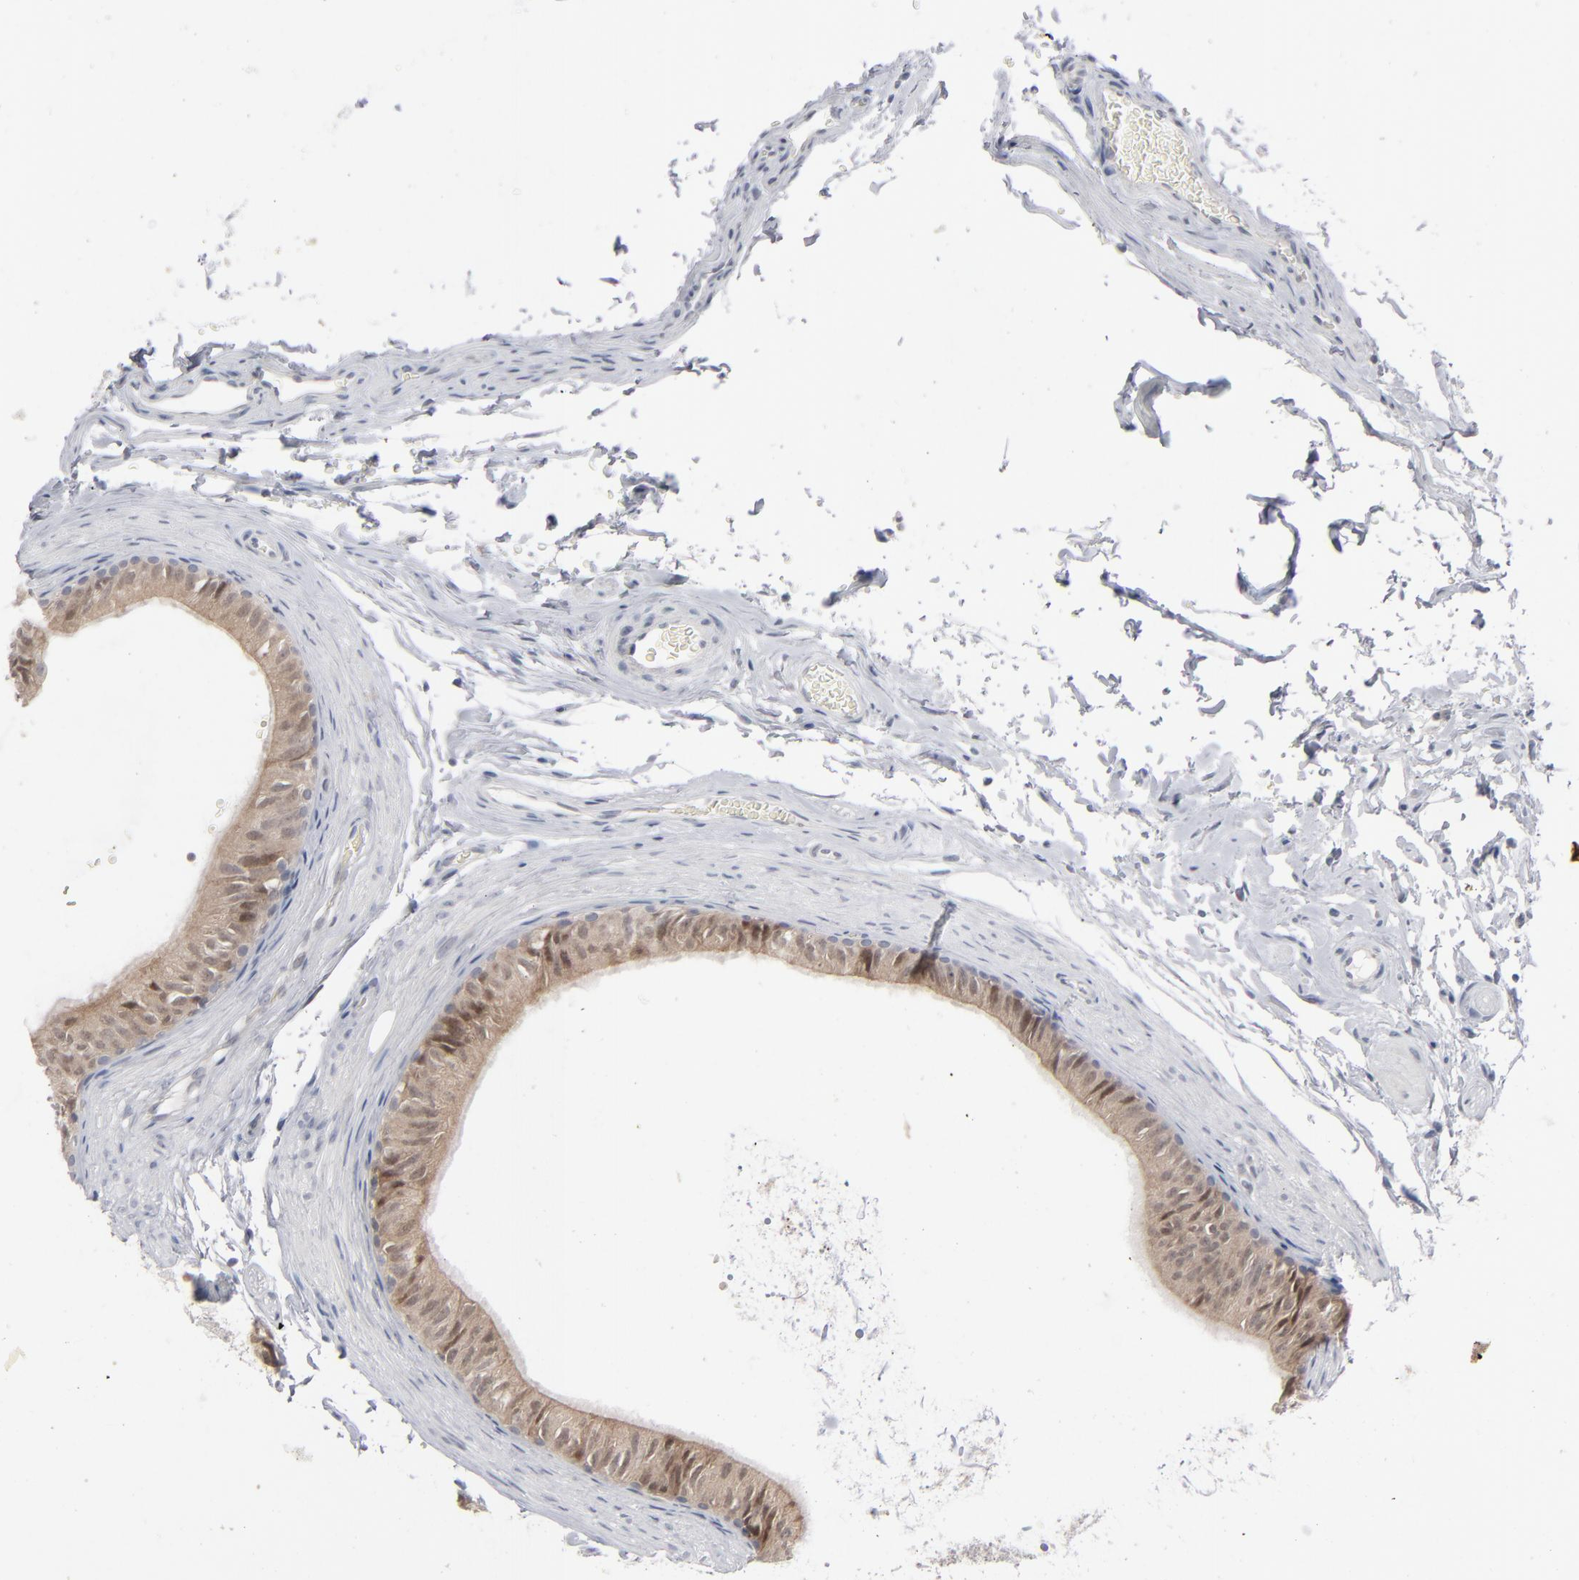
{"staining": {"intensity": "weak", "quantity": ">75%", "location": "cytoplasmic/membranous"}, "tissue": "epididymis", "cell_type": "Glandular cells", "image_type": "normal", "snomed": [{"axis": "morphology", "description": "Normal tissue, NOS"}, {"axis": "topography", "description": "Testis"}, {"axis": "topography", "description": "Epididymis"}], "caption": "About >75% of glandular cells in normal epididymis exhibit weak cytoplasmic/membranous protein expression as visualized by brown immunohistochemical staining.", "gene": "POF1B", "patient": {"sex": "male", "age": 36}}